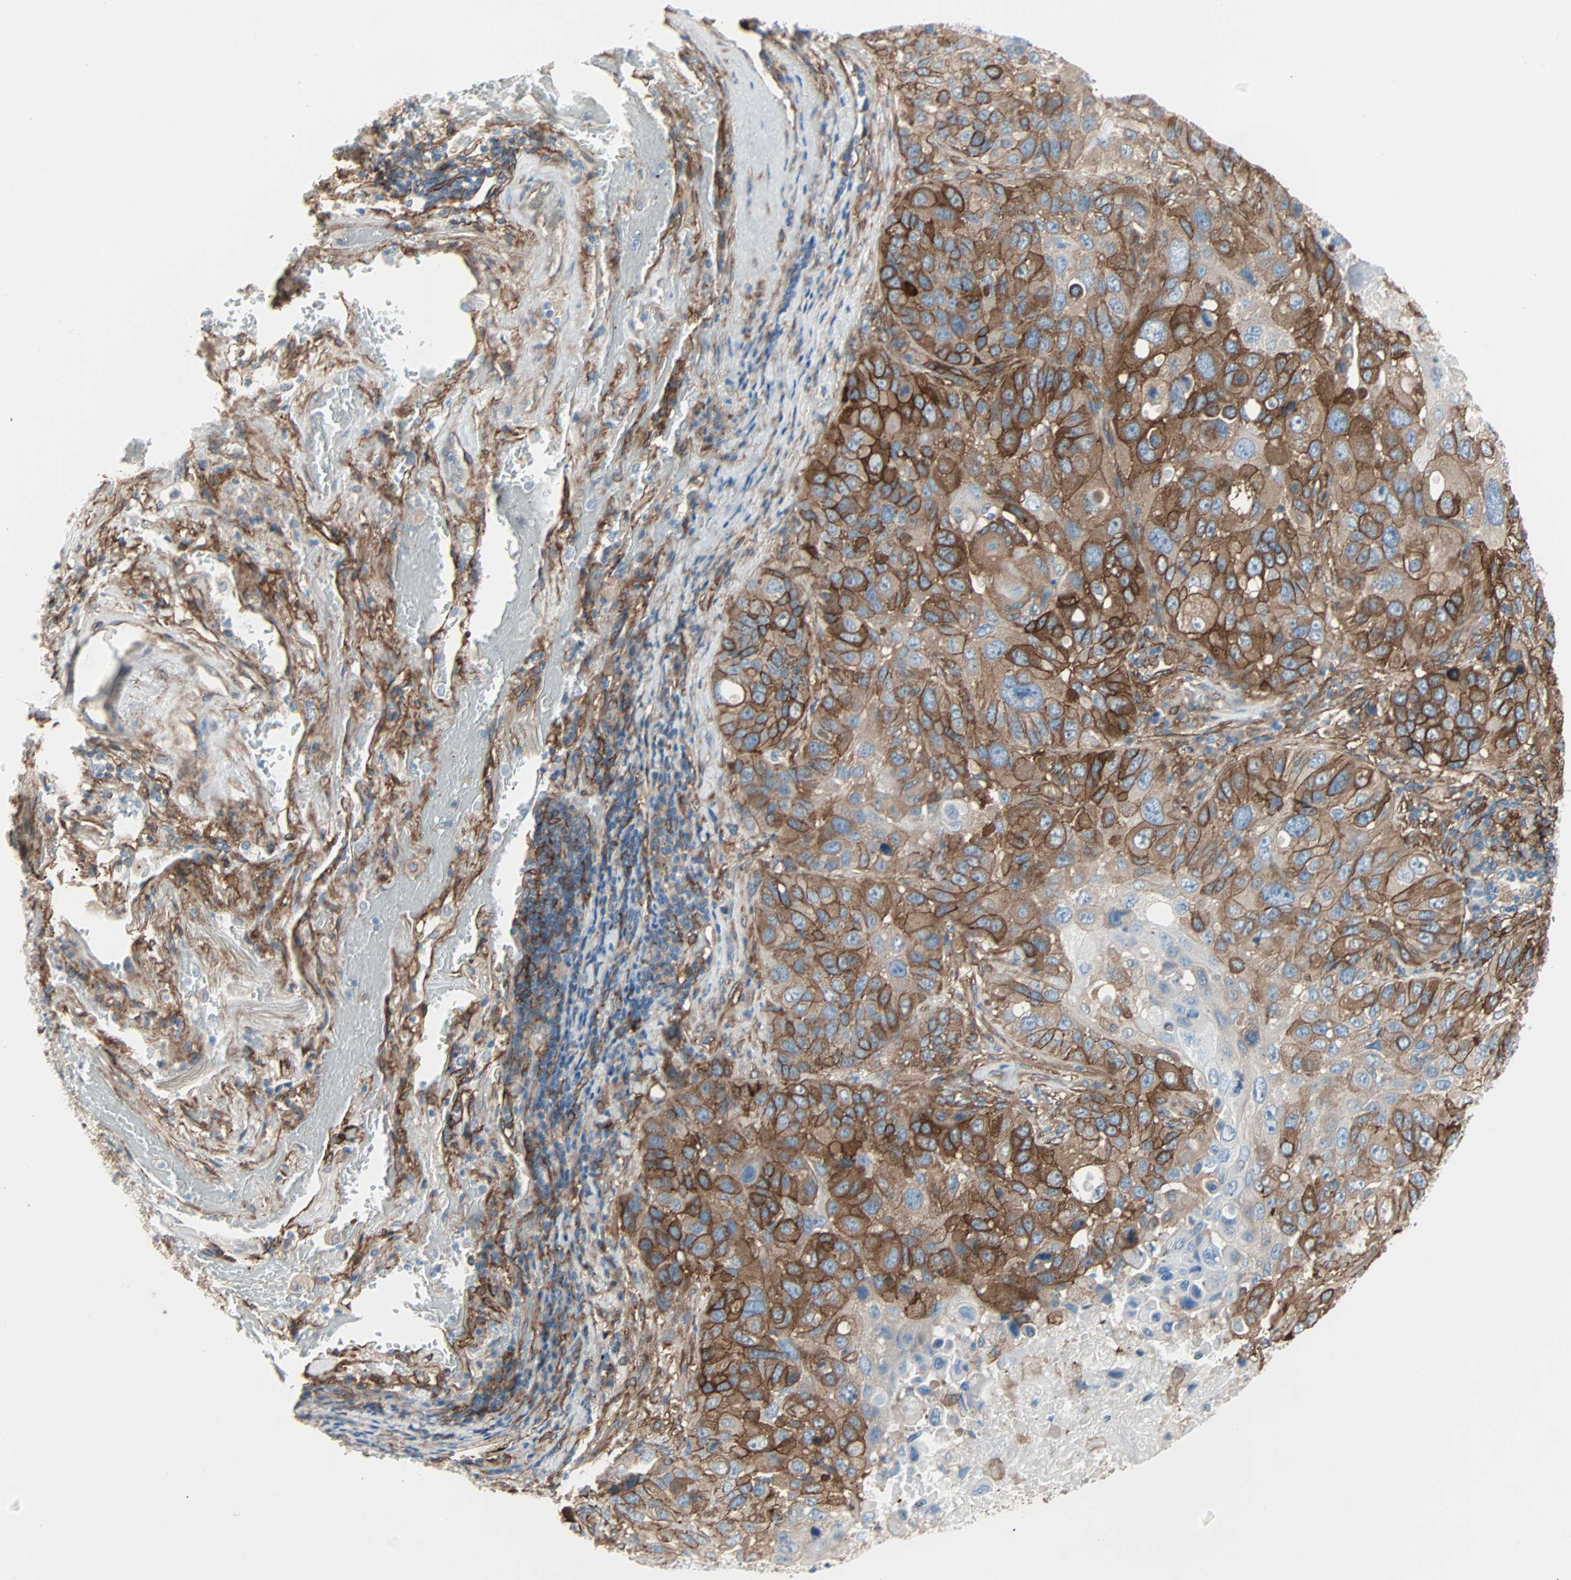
{"staining": {"intensity": "strong", "quantity": ">75%", "location": "cytoplasmic/membranous"}, "tissue": "lung cancer", "cell_type": "Tumor cells", "image_type": "cancer", "snomed": [{"axis": "morphology", "description": "Squamous cell carcinoma, NOS"}, {"axis": "topography", "description": "Lung"}], "caption": "Human lung cancer stained for a protein (brown) exhibits strong cytoplasmic/membranous positive positivity in about >75% of tumor cells.", "gene": "EPB41L2", "patient": {"sex": "male", "age": 57}}